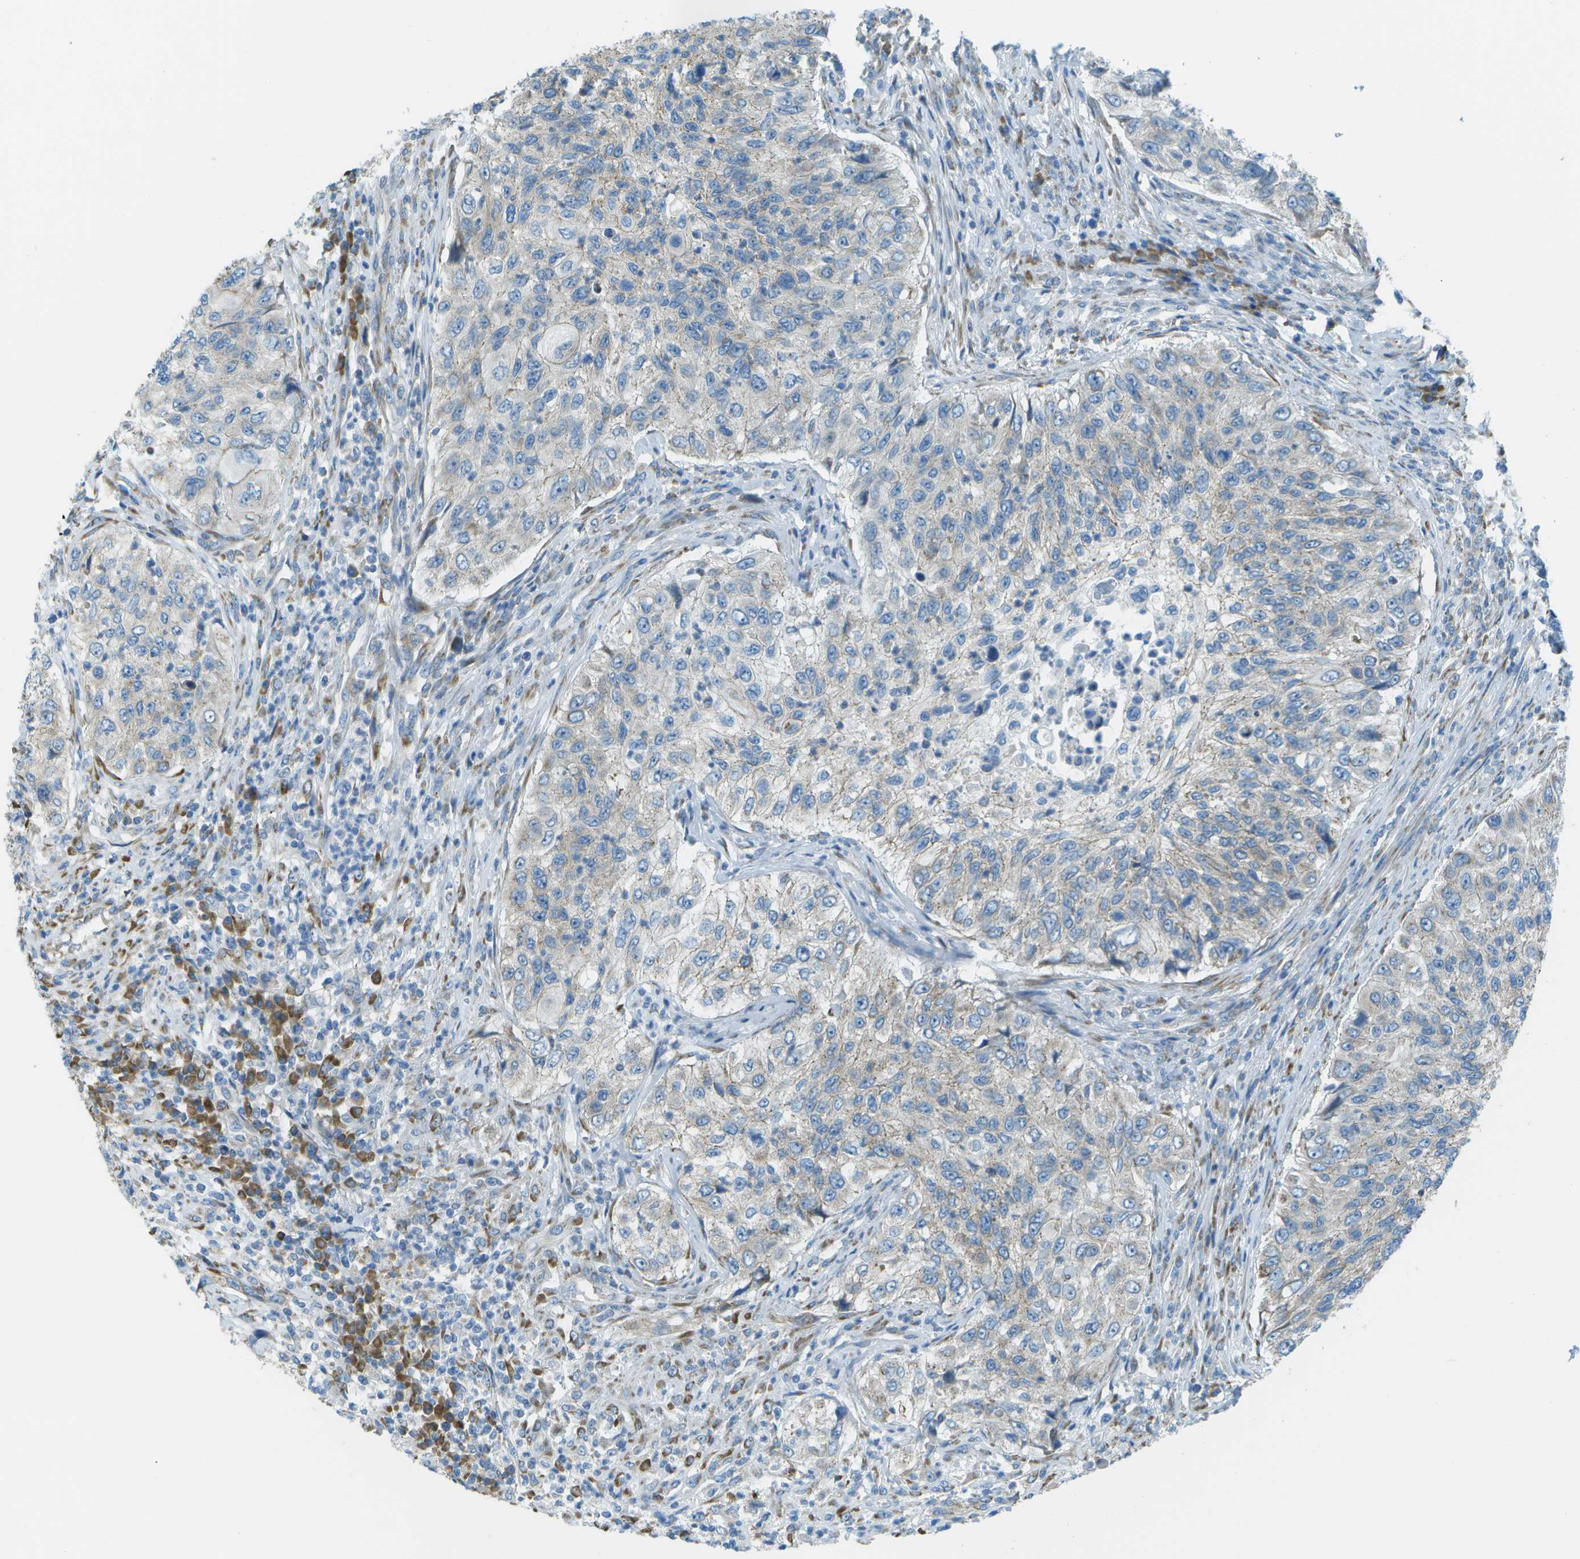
{"staining": {"intensity": "negative", "quantity": "none", "location": "none"}, "tissue": "urothelial cancer", "cell_type": "Tumor cells", "image_type": "cancer", "snomed": [{"axis": "morphology", "description": "Urothelial carcinoma, High grade"}, {"axis": "topography", "description": "Urinary bladder"}], "caption": "Protein analysis of urothelial carcinoma (high-grade) shows no significant expression in tumor cells. (Brightfield microscopy of DAB (3,3'-diaminobenzidine) IHC at high magnification).", "gene": "KCTD3", "patient": {"sex": "female", "age": 60}}